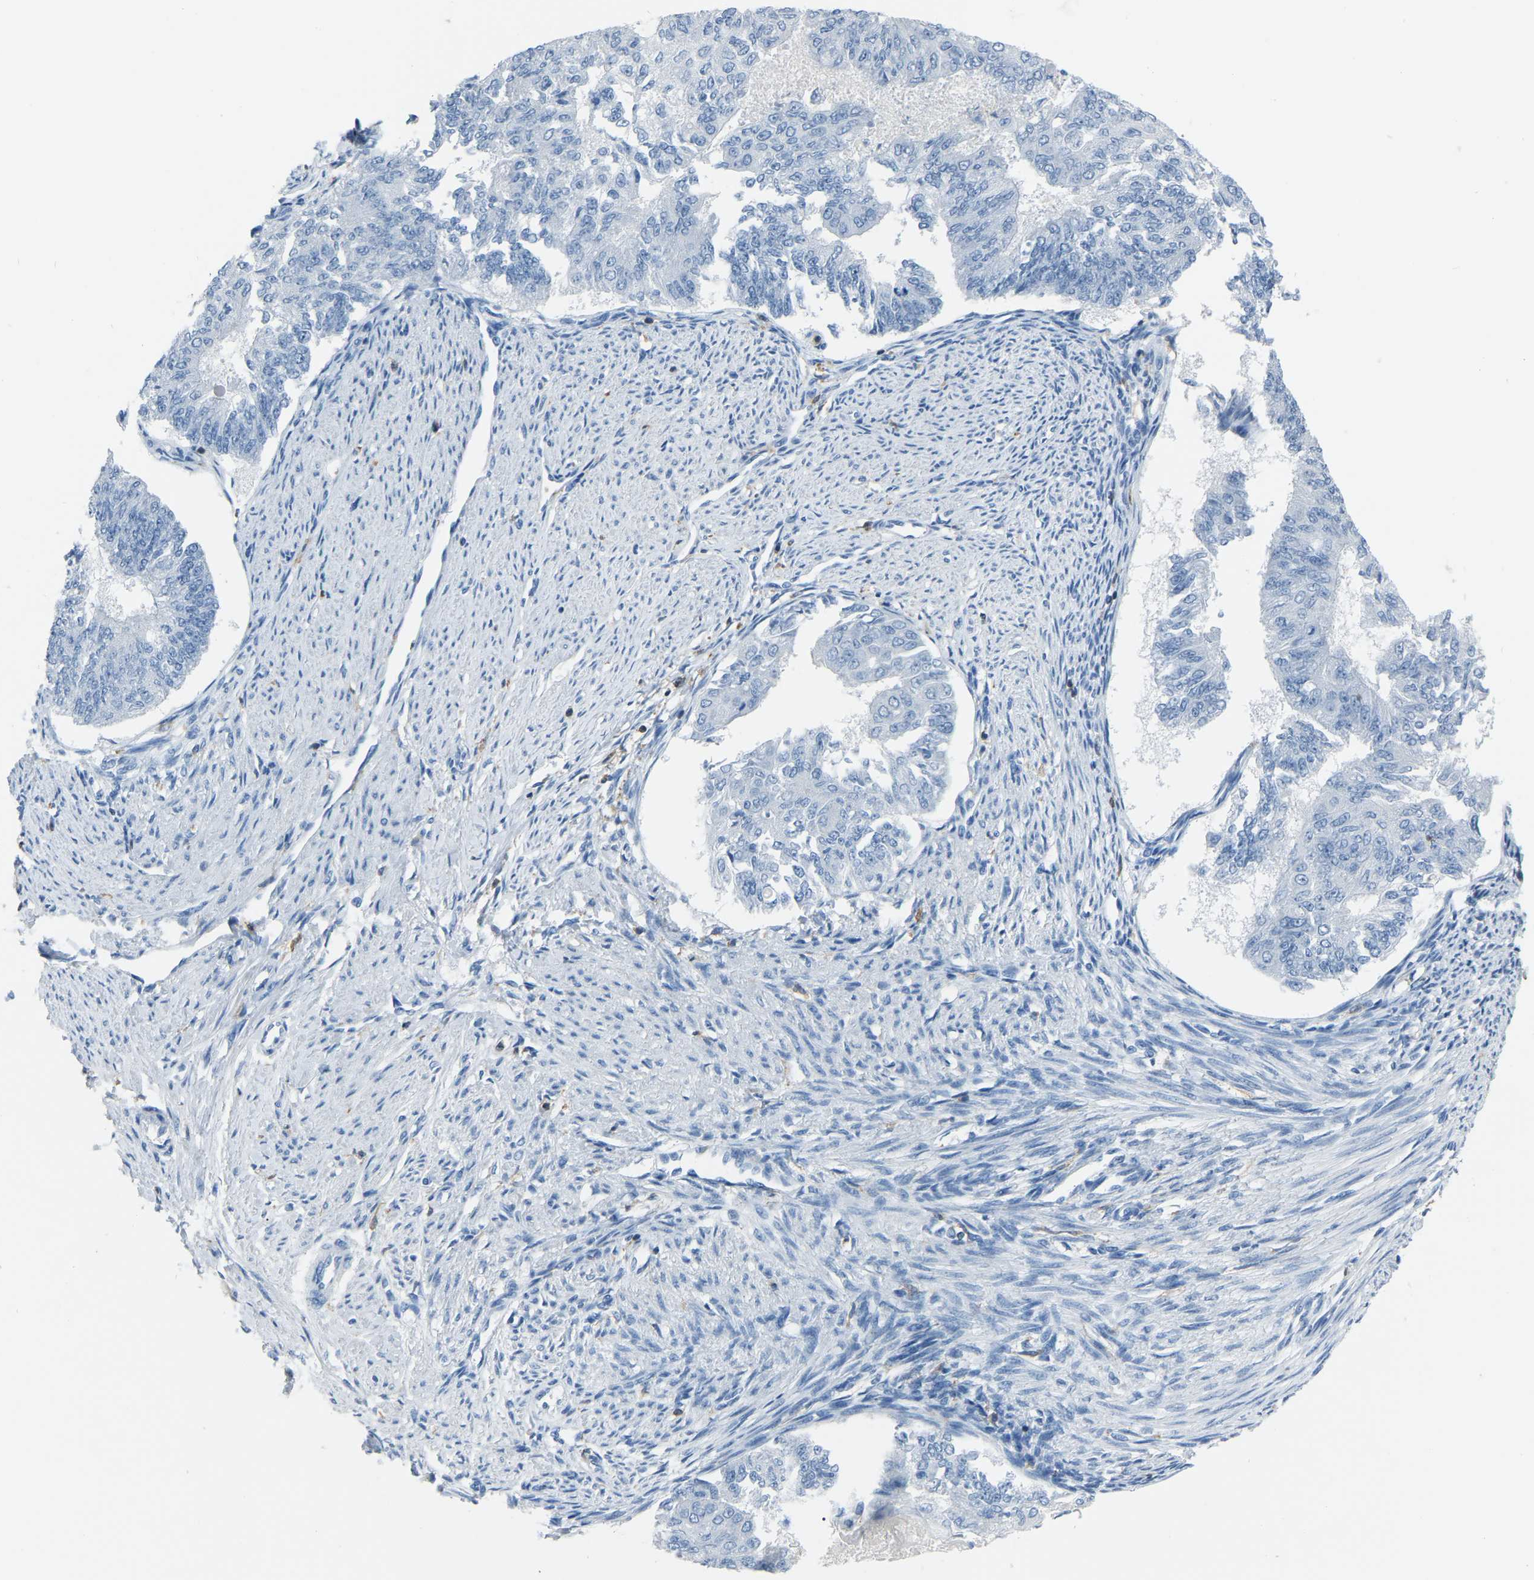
{"staining": {"intensity": "negative", "quantity": "none", "location": "none"}, "tissue": "endometrial cancer", "cell_type": "Tumor cells", "image_type": "cancer", "snomed": [{"axis": "morphology", "description": "Adenocarcinoma, NOS"}, {"axis": "topography", "description": "Endometrium"}], "caption": "Human endometrial adenocarcinoma stained for a protein using immunohistochemistry (IHC) shows no expression in tumor cells.", "gene": "ARHGAP45", "patient": {"sex": "female", "age": 32}}